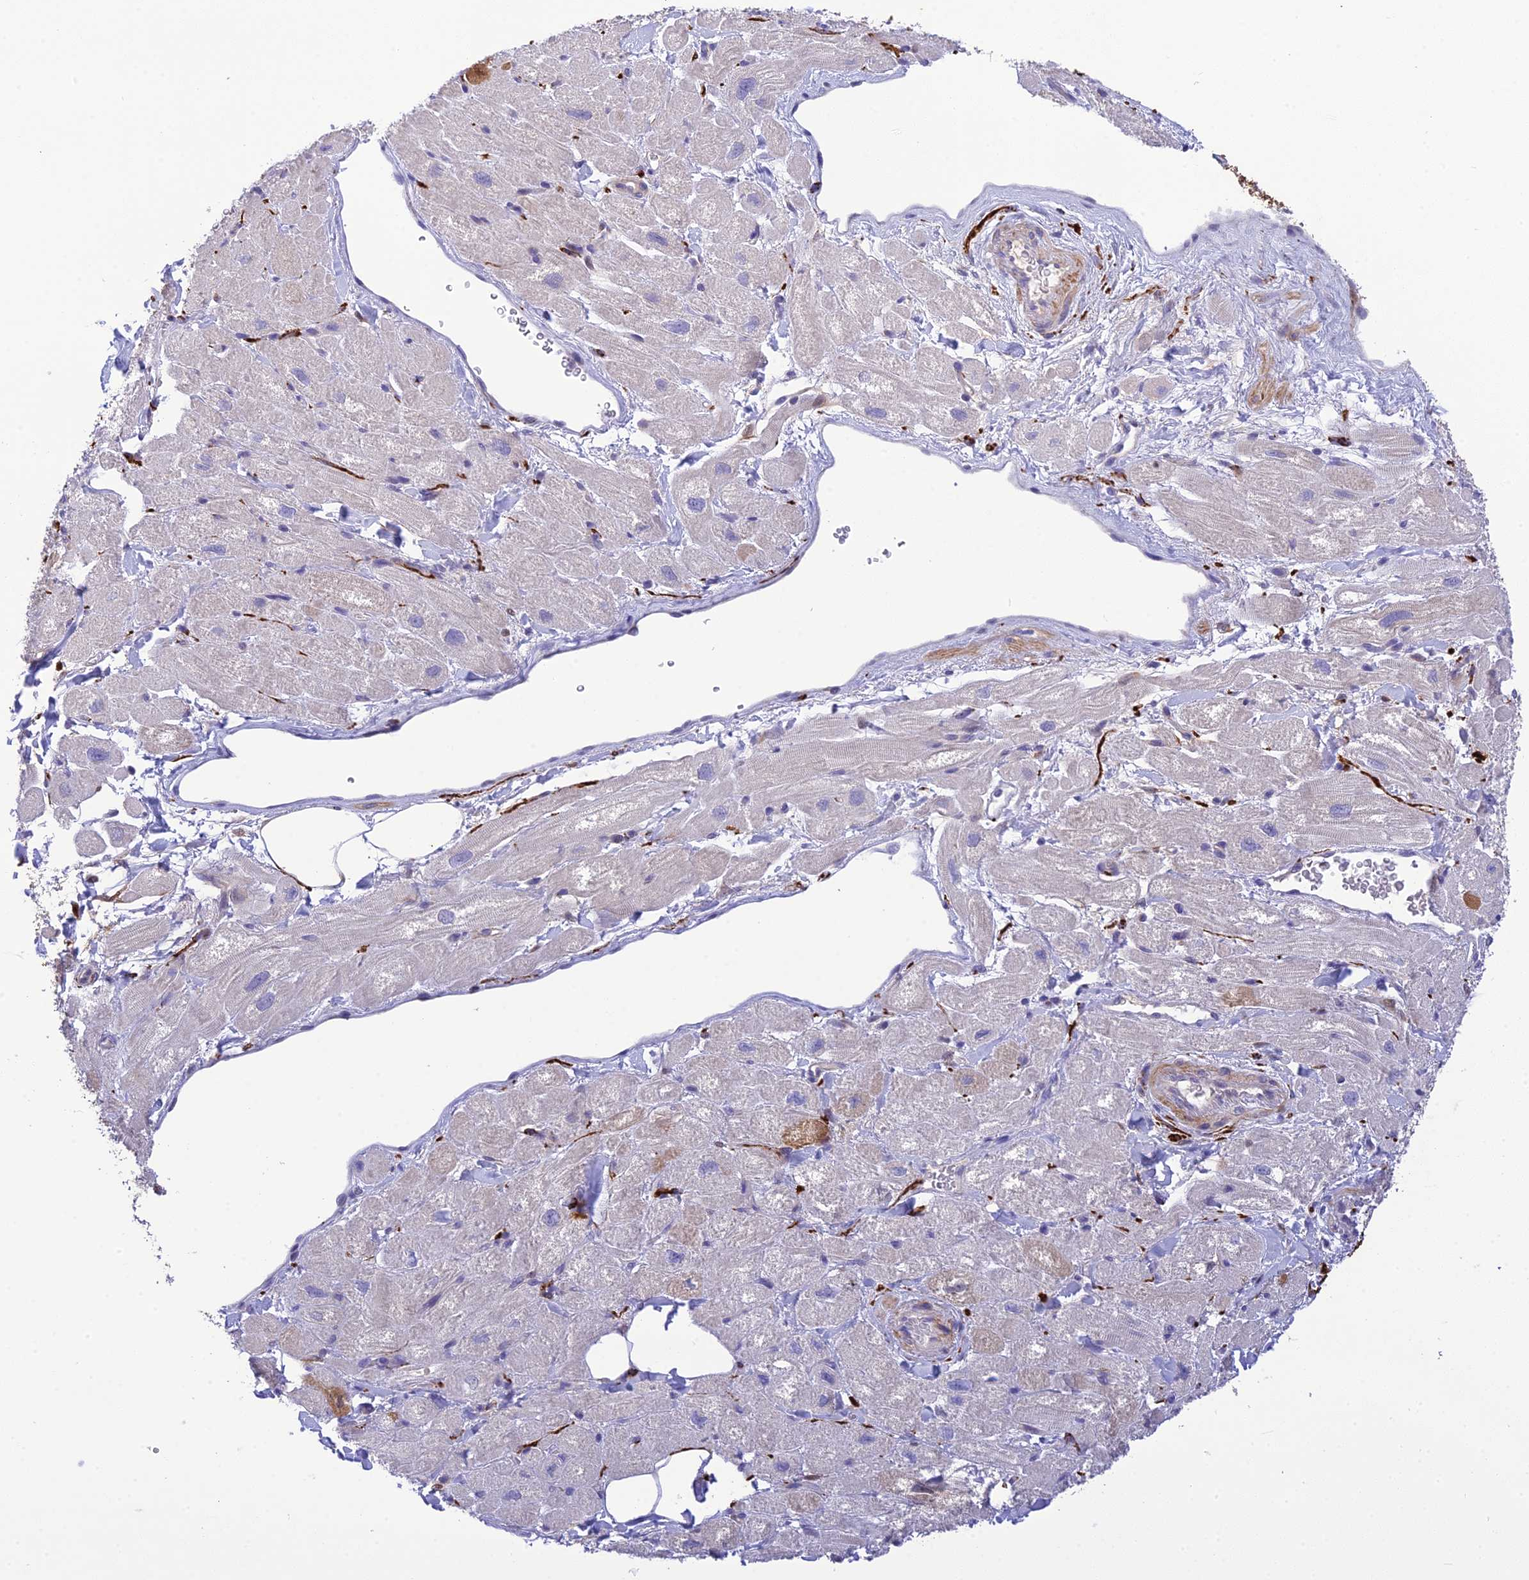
{"staining": {"intensity": "moderate", "quantity": "<25%", "location": "cytoplasmic/membranous"}, "tissue": "heart muscle", "cell_type": "Cardiomyocytes", "image_type": "normal", "snomed": [{"axis": "morphology", "description": "Normal tissue, NOS"}, {"axis": "topography", "description": "Heart"}], "caption": "Immunohistochemistry (IHC) photomicrograph of unremarkable heart muscle: human heart muscle stained using IHC shows low levels of moderate protein expression localized specifically in the cytoplasmic/membranous of cardiomyocytes, appearing as a cytoplasmic/membranous brown color.", "gene": "XPO7", "patient": {"sex": "male", "age": 65}}